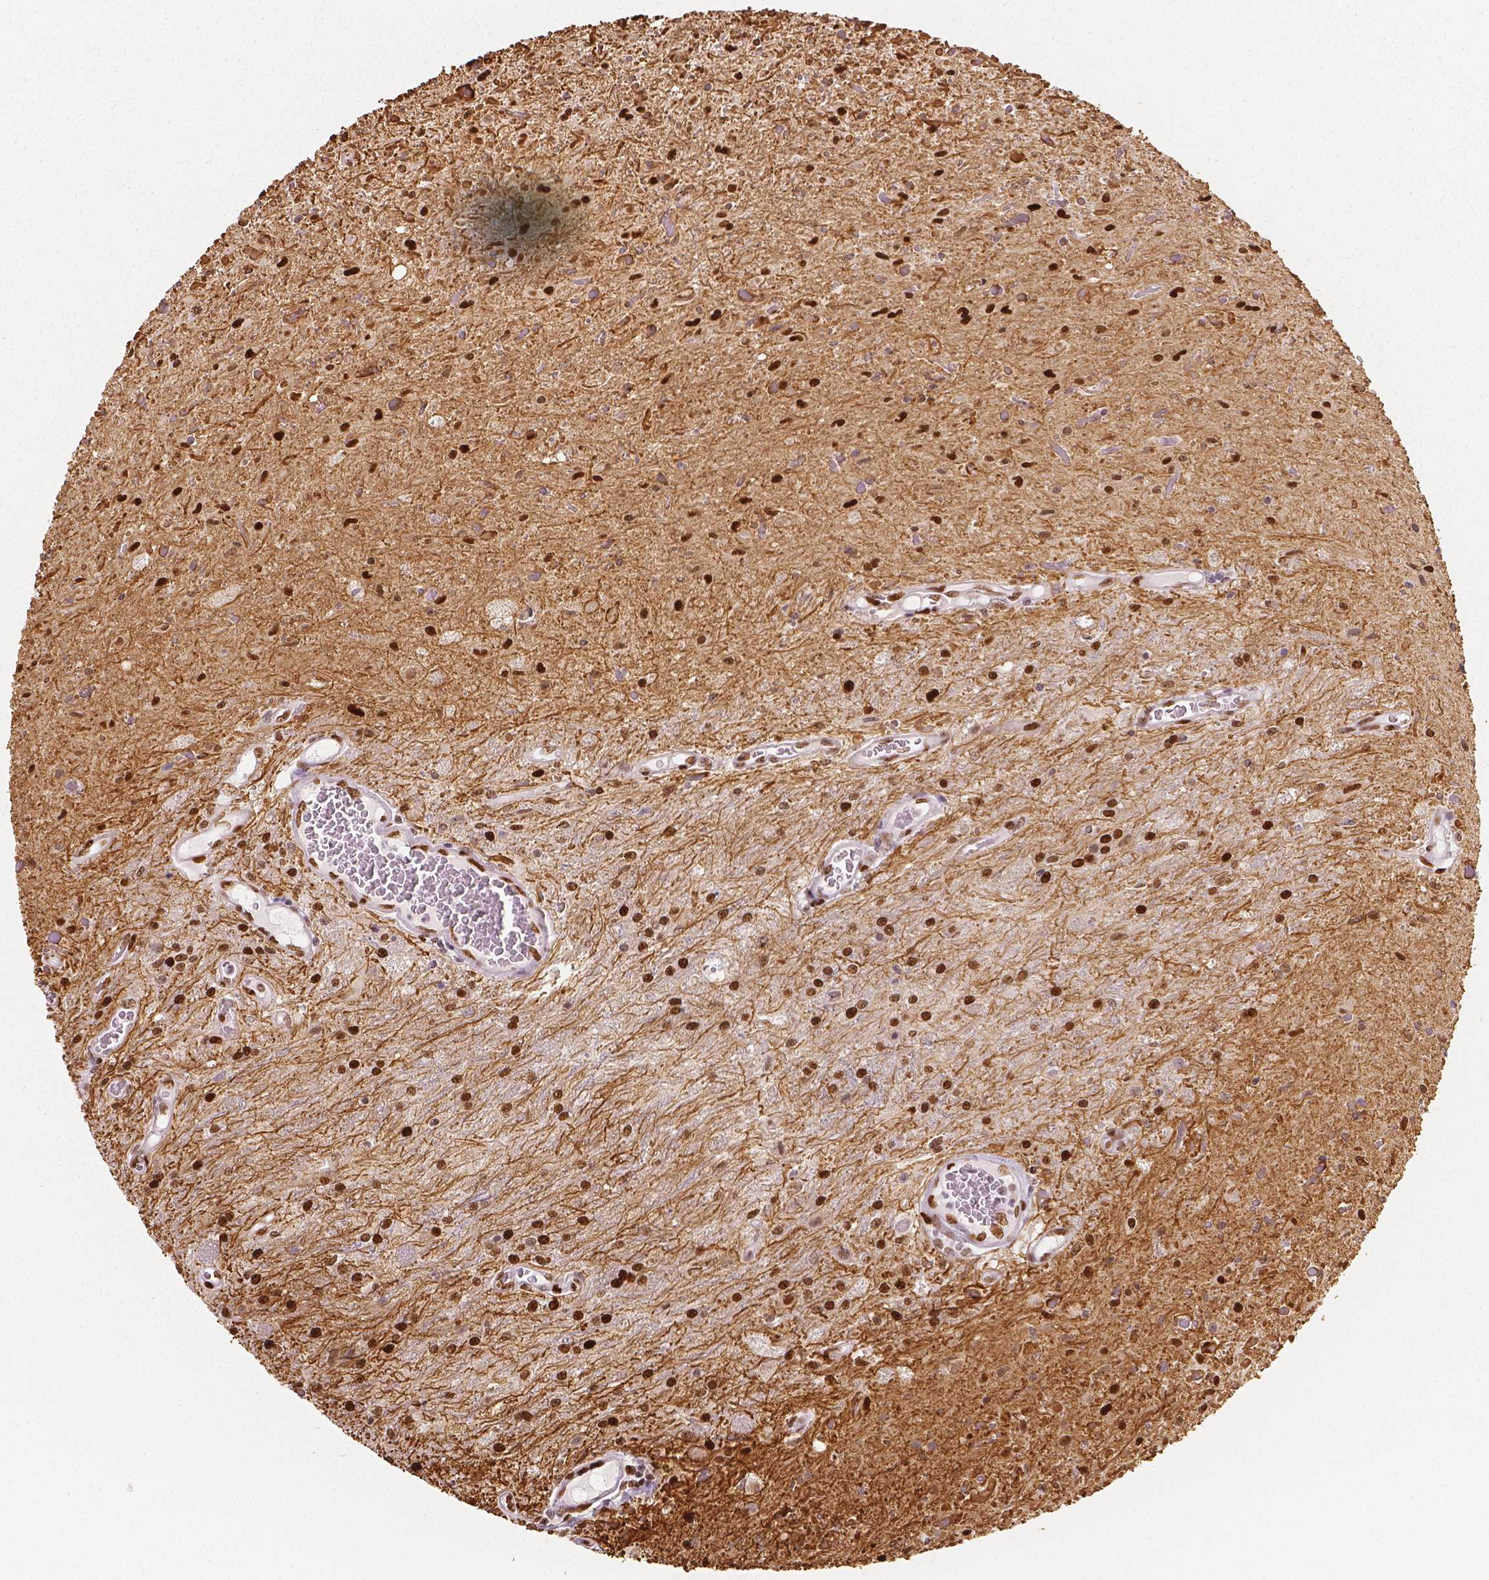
{"staining": {"intensity": "strong", "quantity": "25%-75%", "location": "nuclear"}, "tissue": "glioma", "cell_type": "Tumor cells", "image_type": "cancer", "snomed": [{"axis": "morphology", "description": "Glioma, malignant, Low grade"}, {"axis": "topography", "description": "Cerebellum"}], "caption": "Glioma stained with DAB (3,3'-diaminobenzidine) immunohistochemistry (IHC) shows high levels of strong nuclear expression in about 25%-75% of tumor cells.", "gene": "NUCKS1", "patient": {"sex": "female", "age": 14}}